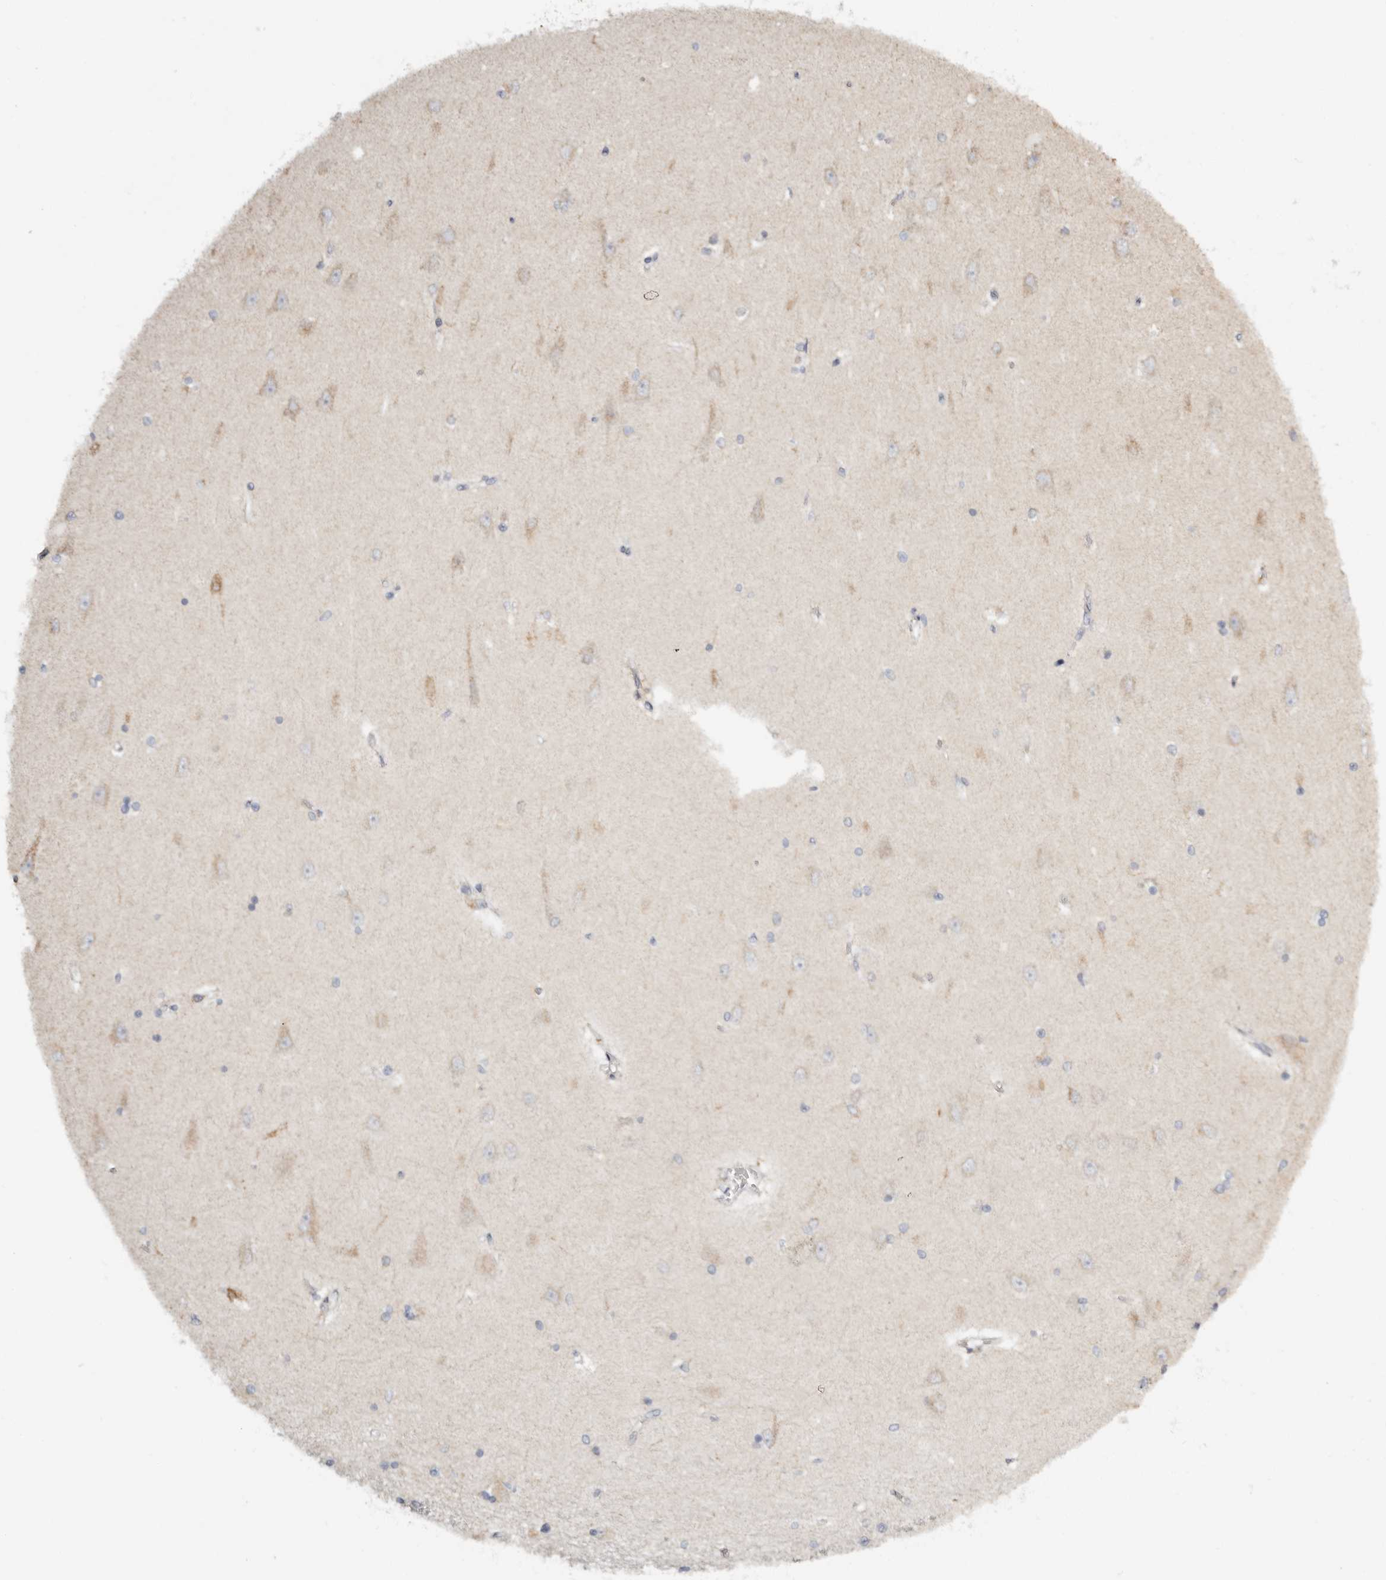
{"staining": {"intensity": "negative", "quantity": "none", "location": "none"}, "tissue": "hippocampus", "cell_type": "Glial cells", "image_type": "normal", "snomed": [{"axis": "morphology", "description": "Normal tissue, NOS"}, {"axis": "topography", "description": "Hippocampus"}], "caption": "IHC histopathology image of normal human hippocampus stained for a protein (brown), which exhibits no positivity in glial cells. (Brightfield microscopy of DAB immunohistochemistry (IHC) at high magnification).", "gene": "KDF1", "patient": {"sex": "male", "age": 45}}